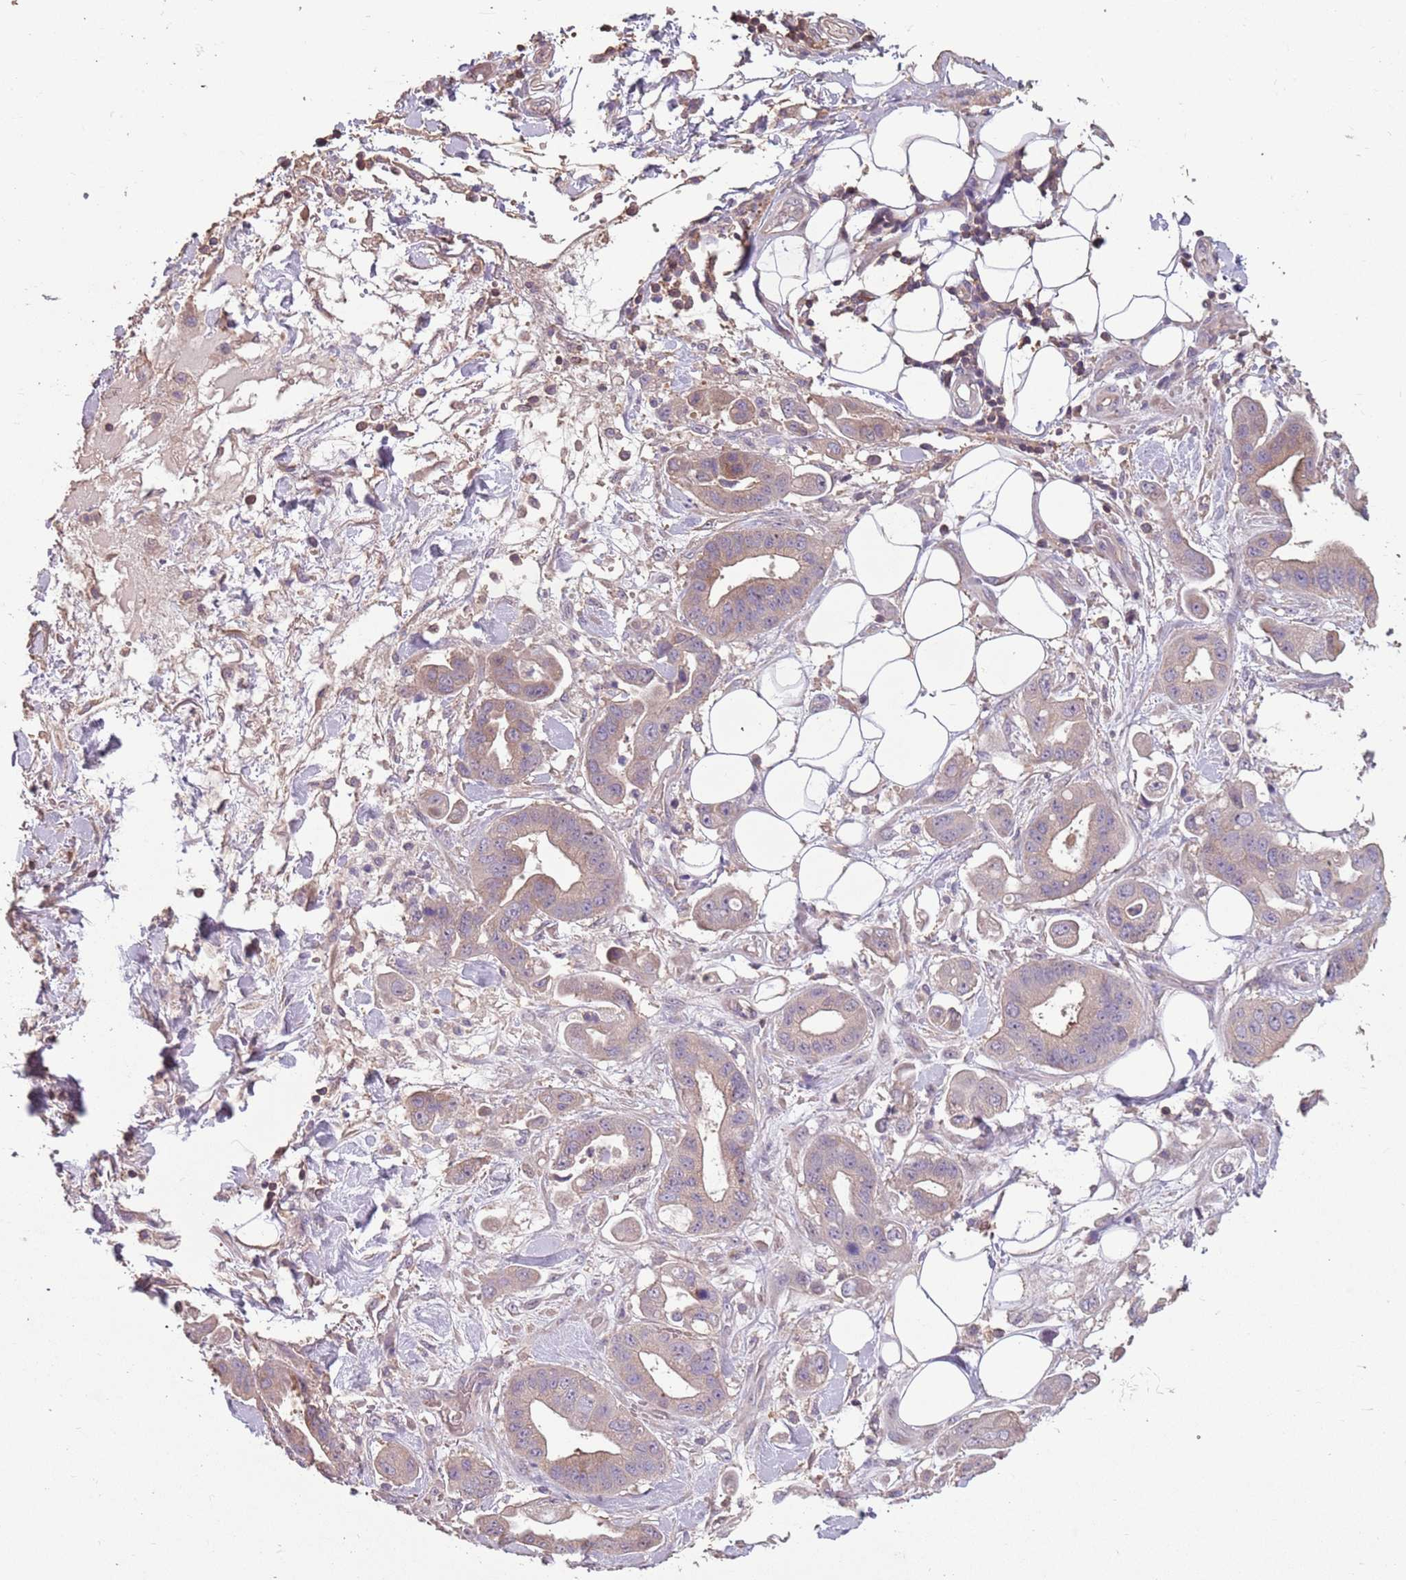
{"staining": {"intensity": "weak", "quantity": "25%-75%", "location": "cytoplasmic/membranous"}, "tissue": "stomach cancer", "cell_type": "Tumor cells", "image_type": "cancer", "snomed": [{"axis": "morphology", "description": "Adenocarcinoma, NOS"}, {"axis": "topography", "description": "Stomach"}], "caption": "Protein expression analysis of human adenocarcinoma (stomach) reveals weak cytoplasmic/membranous staining in approximately 25%-75% of tumor cells.", "gene": "MBD3L1", "patient": {"sex": "male", "age": 62}}